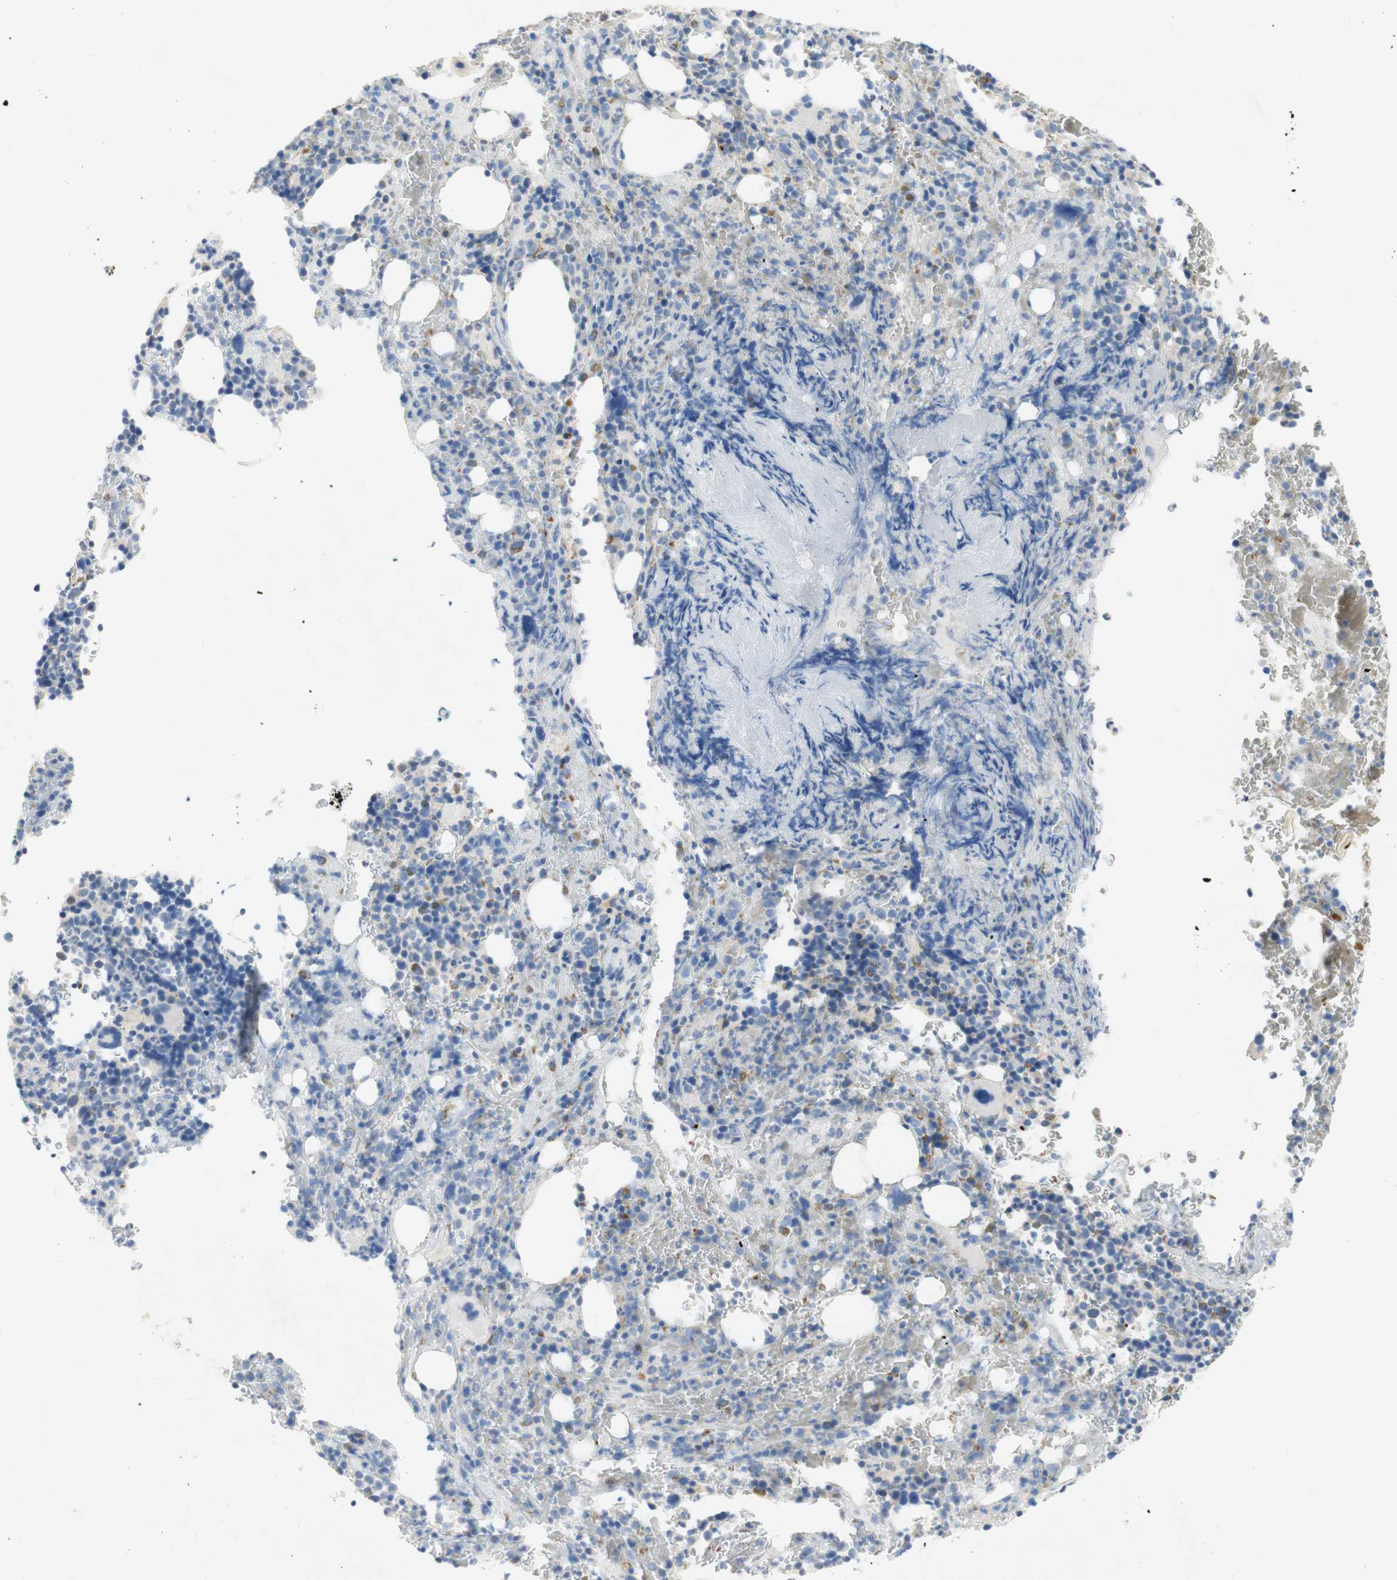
{"staining": {"intensity": "moderate", "quantity": "<25%", "location": "cytoplasmic/membranous"}, "tissue": "bone marrow", "cell_type": "Hematopoietic cells", "image_type": "normal", "snomed": [{"axis": "morphology", "description": "Normal tissue, NOS"}, {"axis": "morphology", "description": "Inflammation, NOS"}, {"axis": "topography", "description": "Bone marrow"}], "caption": "Immunohistochemical staining of unremarkable bone marrow reveals moderate cytoplasmic/membranous protein positivity in approximately <25% of hematopoietic cells. (brown staining indicates protein expression, while blue staining denotes nuclei).", "gene": "EPO", "patient": {"sex": "male", "age": 72}}